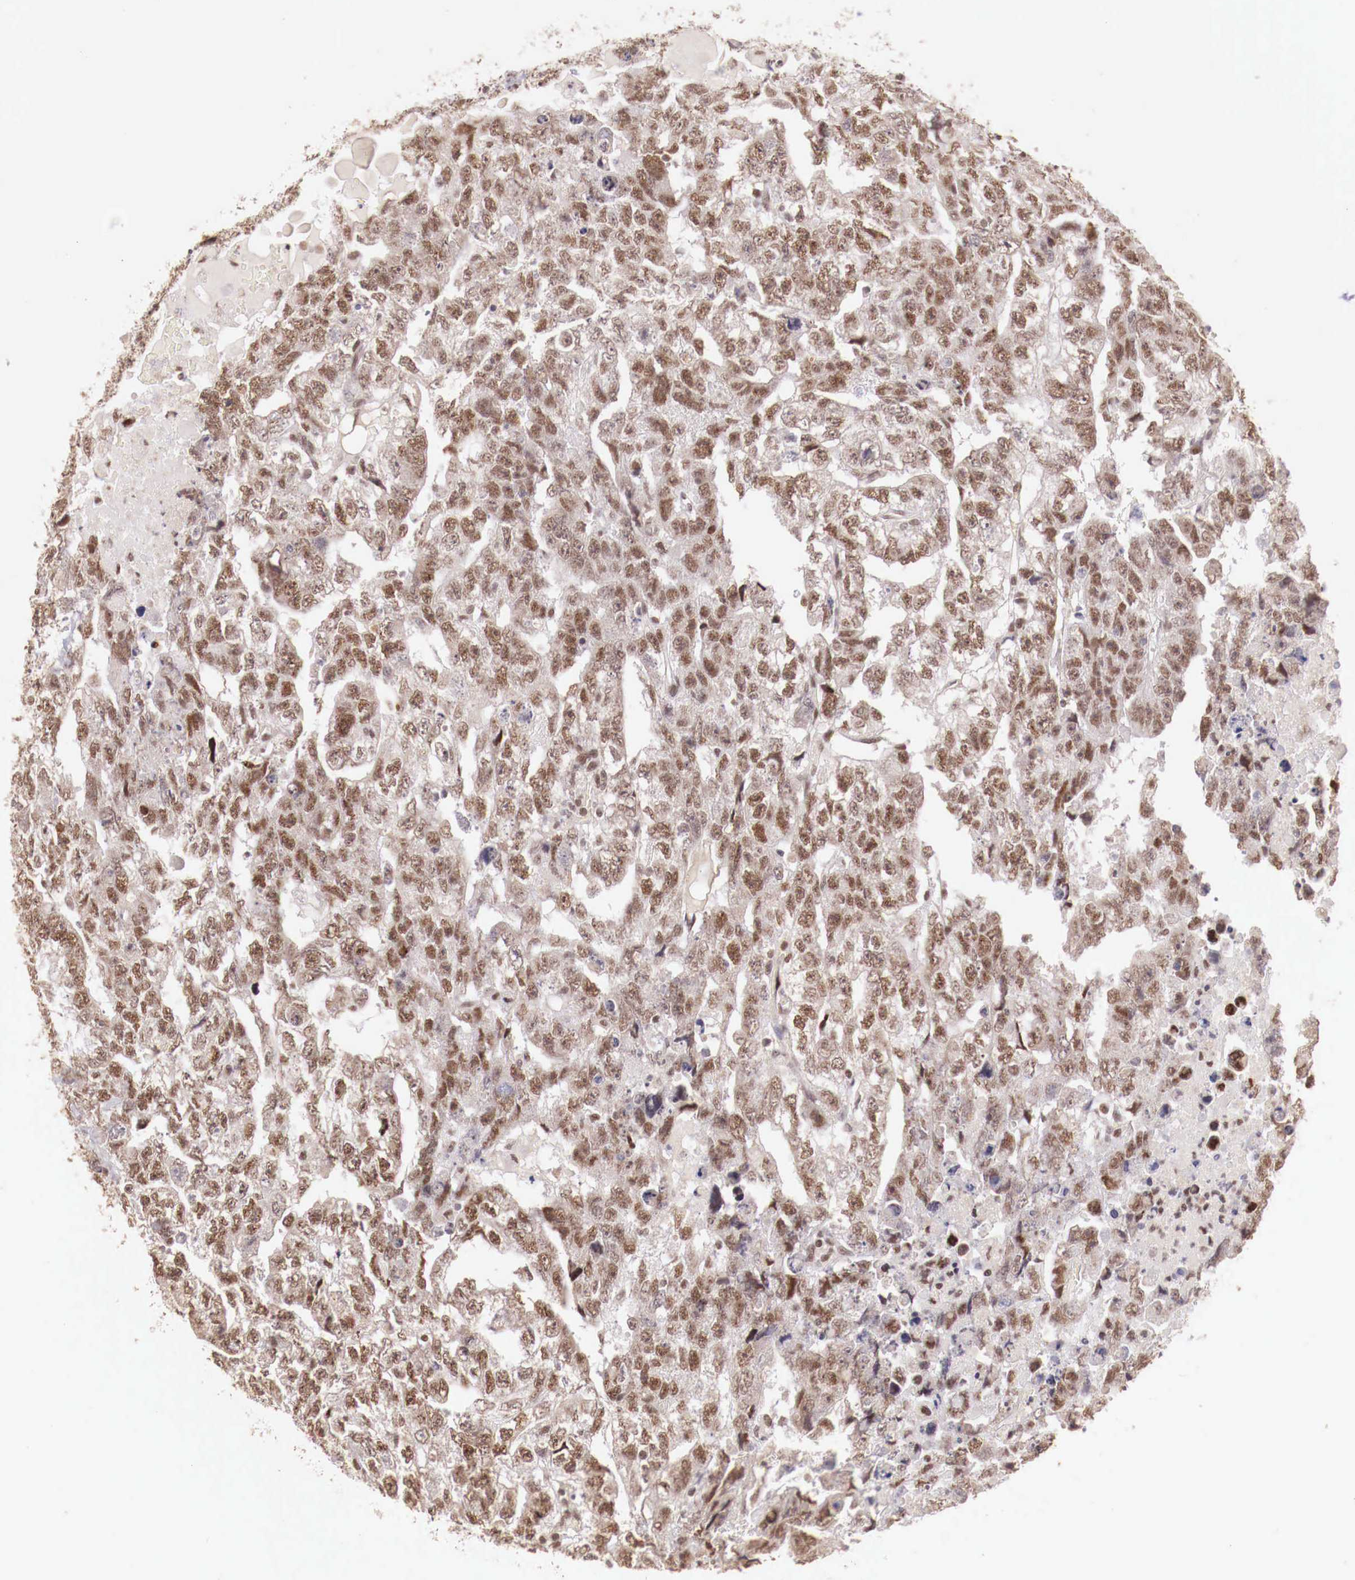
{"staining": {"intensity": "weak", "quantity": ">75%", "location": "nuclear"}, "tissue": "testis cancer", "cell_type": "Tumor cells", "image_type": "cancer", "snomed": [{"axis": "morphology", "description": "Carcinoma, Embryonal, NOS"}, {"axis": "topography", "description": "Testis"}], "caption": "This micrograph displays embryonal carcinoma (testis) stained with immunohistochemistry (IHC) to label a protein in brown. The nuclear of tumor cells show weak positivity for the protein. Nuclei are counter-stained blue.", "gene": "SP1", "patient": {"sex": "male", "age": 36}}